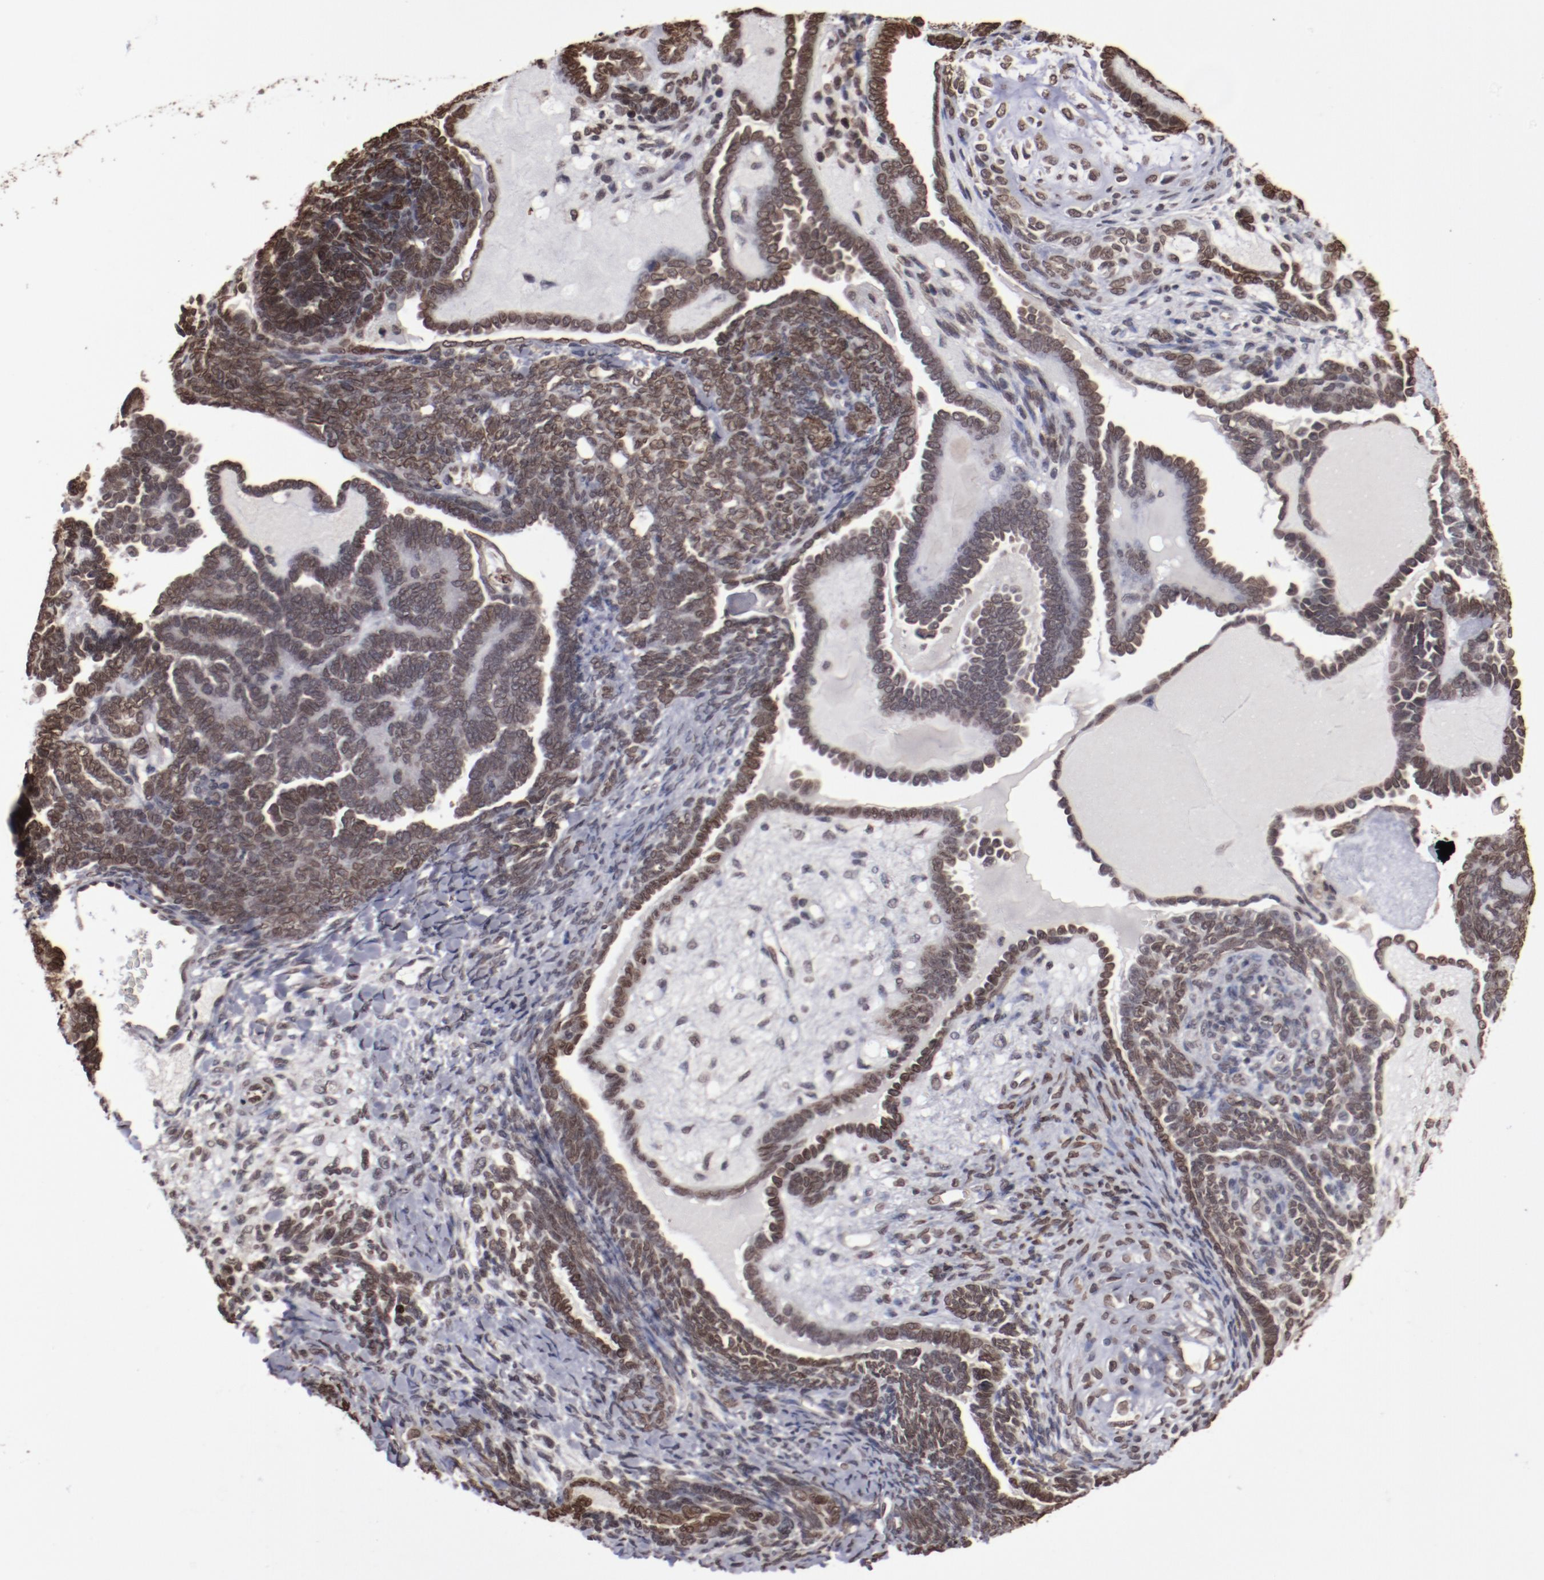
{"staining": {"intensity": "moderate", "quantity": ">75%", "location": "nuclear"}, "tissue": "endometrial cancer", "cell_type": "Tumor cells", "image_type": "cancer", "snomed": [{"axis": "morphology", "description": "Neoplasm, malignant, NOS"}, {"axis": "topography", "description": "Endometrium"}], "caption": "Protein staining demonstrates moderate nuclear staining in approximately >75% of tumor cells in endometrial malignant neoplasm.", "gene": "AKT1", "patient": {"sex": "female", "age": 74}}